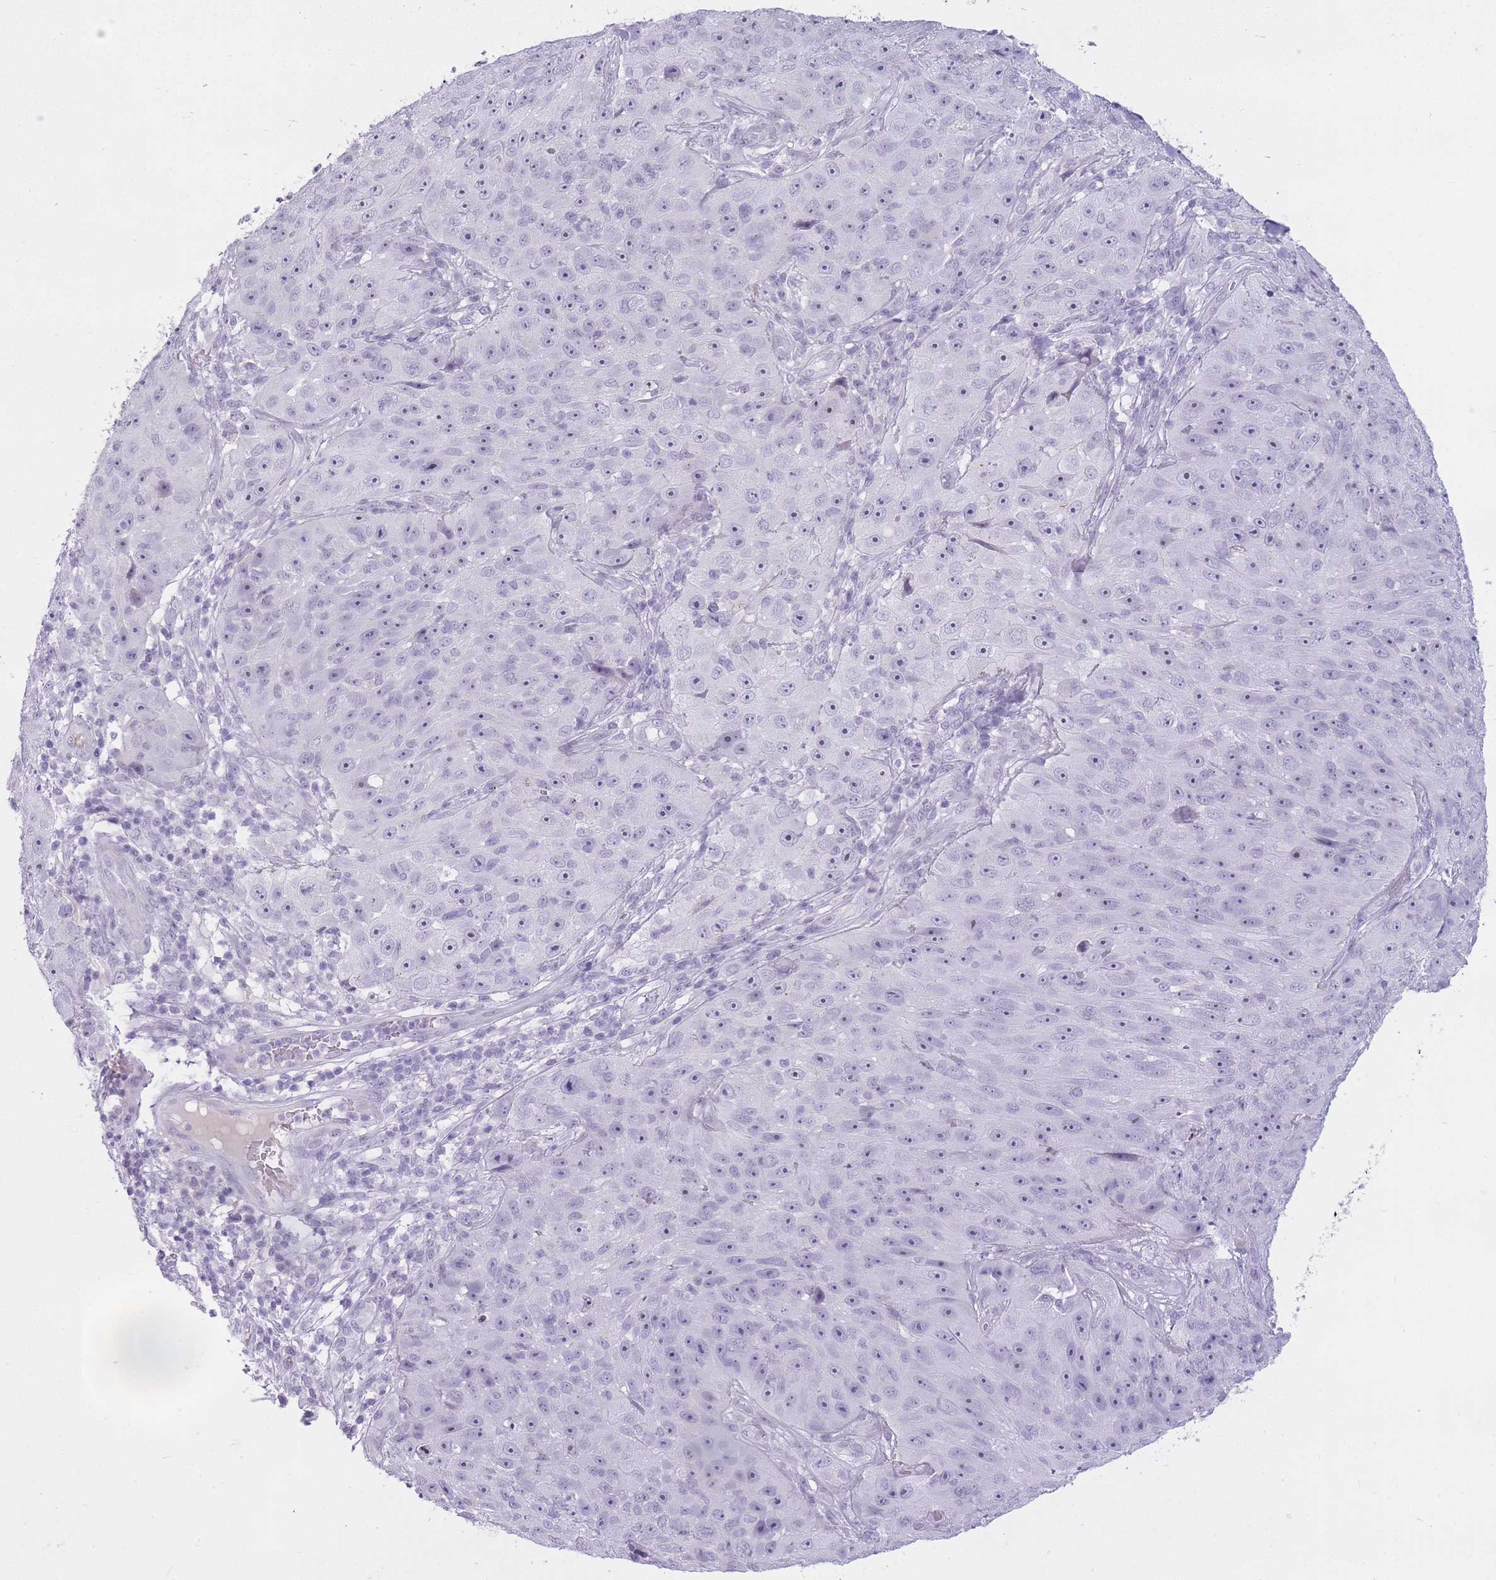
{"staining": {"intensity": "negative", "quantity": "none", "location": "none"}, "tissue": "skin cancer", "cell_type": "Tumor cells", "image_type": "cancer", "snomed": [{"axis": "morphology", "description": "Squamous cell carcinoma, NOS"}, {"axis": "topography", "description": "Skin"}], "caption": "Tumor cells are negative for protein expression in human squamous cell carcinoma (skin). (DAB (3,3'-diaminobenzidine) IHC, high magnification).", "gene": "GOLGA6D", "patient": {"sex": "female", "age": 87}}